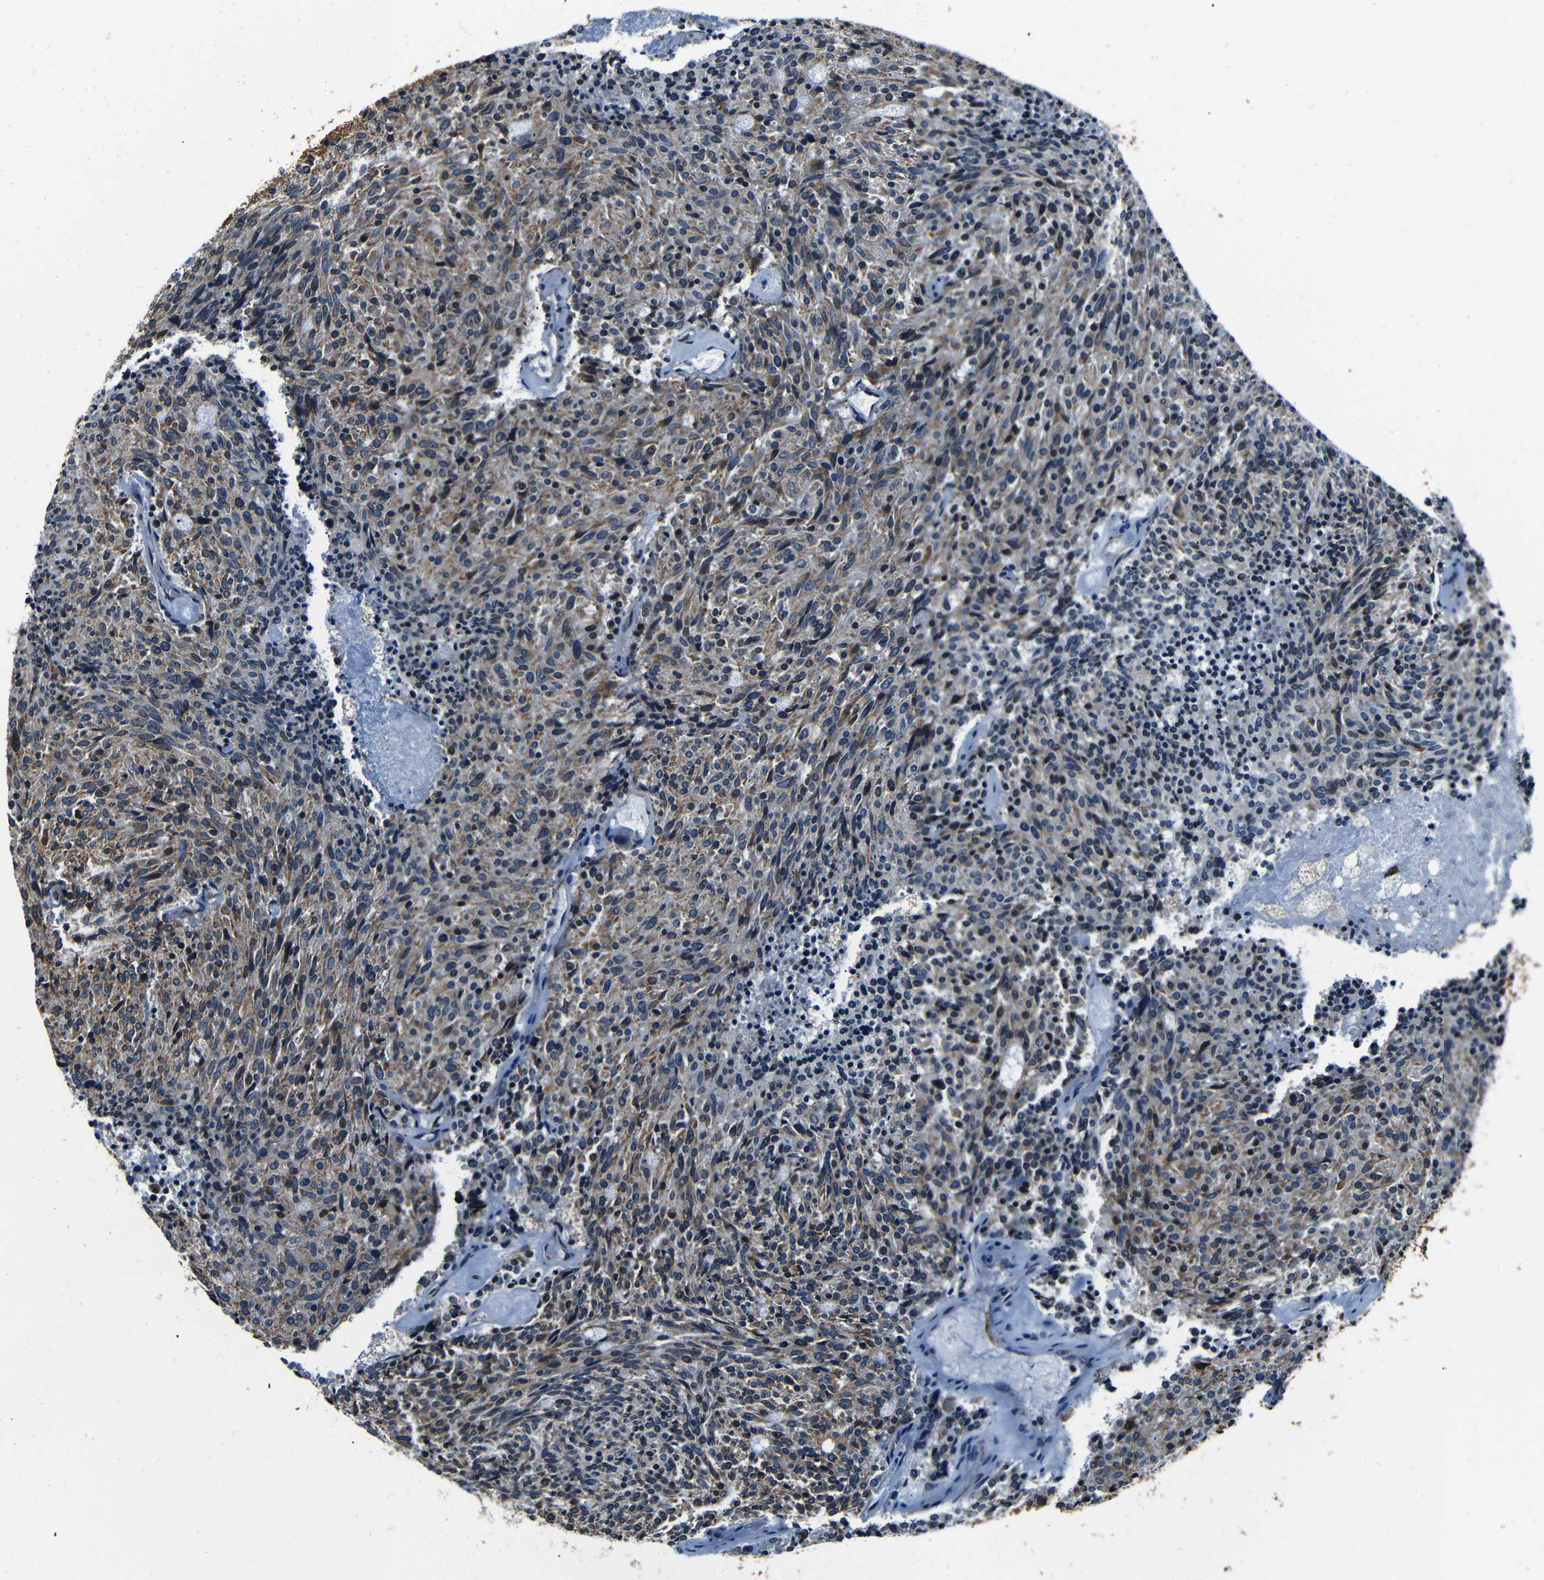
{"staining": {"intensity": "moderate", "quantity": ">75%", "location": "cytoplasmic/membranous,nuclear"}, "tissue": "carcinoid", "cell_type": "Tumor cells", "image_type": "cancer", "snomed": [{"axis": "morphology", "description": "Carcinoid, malignant, NOS"}, {"axis": "topography", "description": "Pancreas"}], "caption": "A medium amount of moderate cytoplasmic/membranous and nuclear staining is present in approximately >75% of tumor cells in carcinoid tissue.", "gene": "NCBP3", "patient": {"sex": "female", "age": 54}}